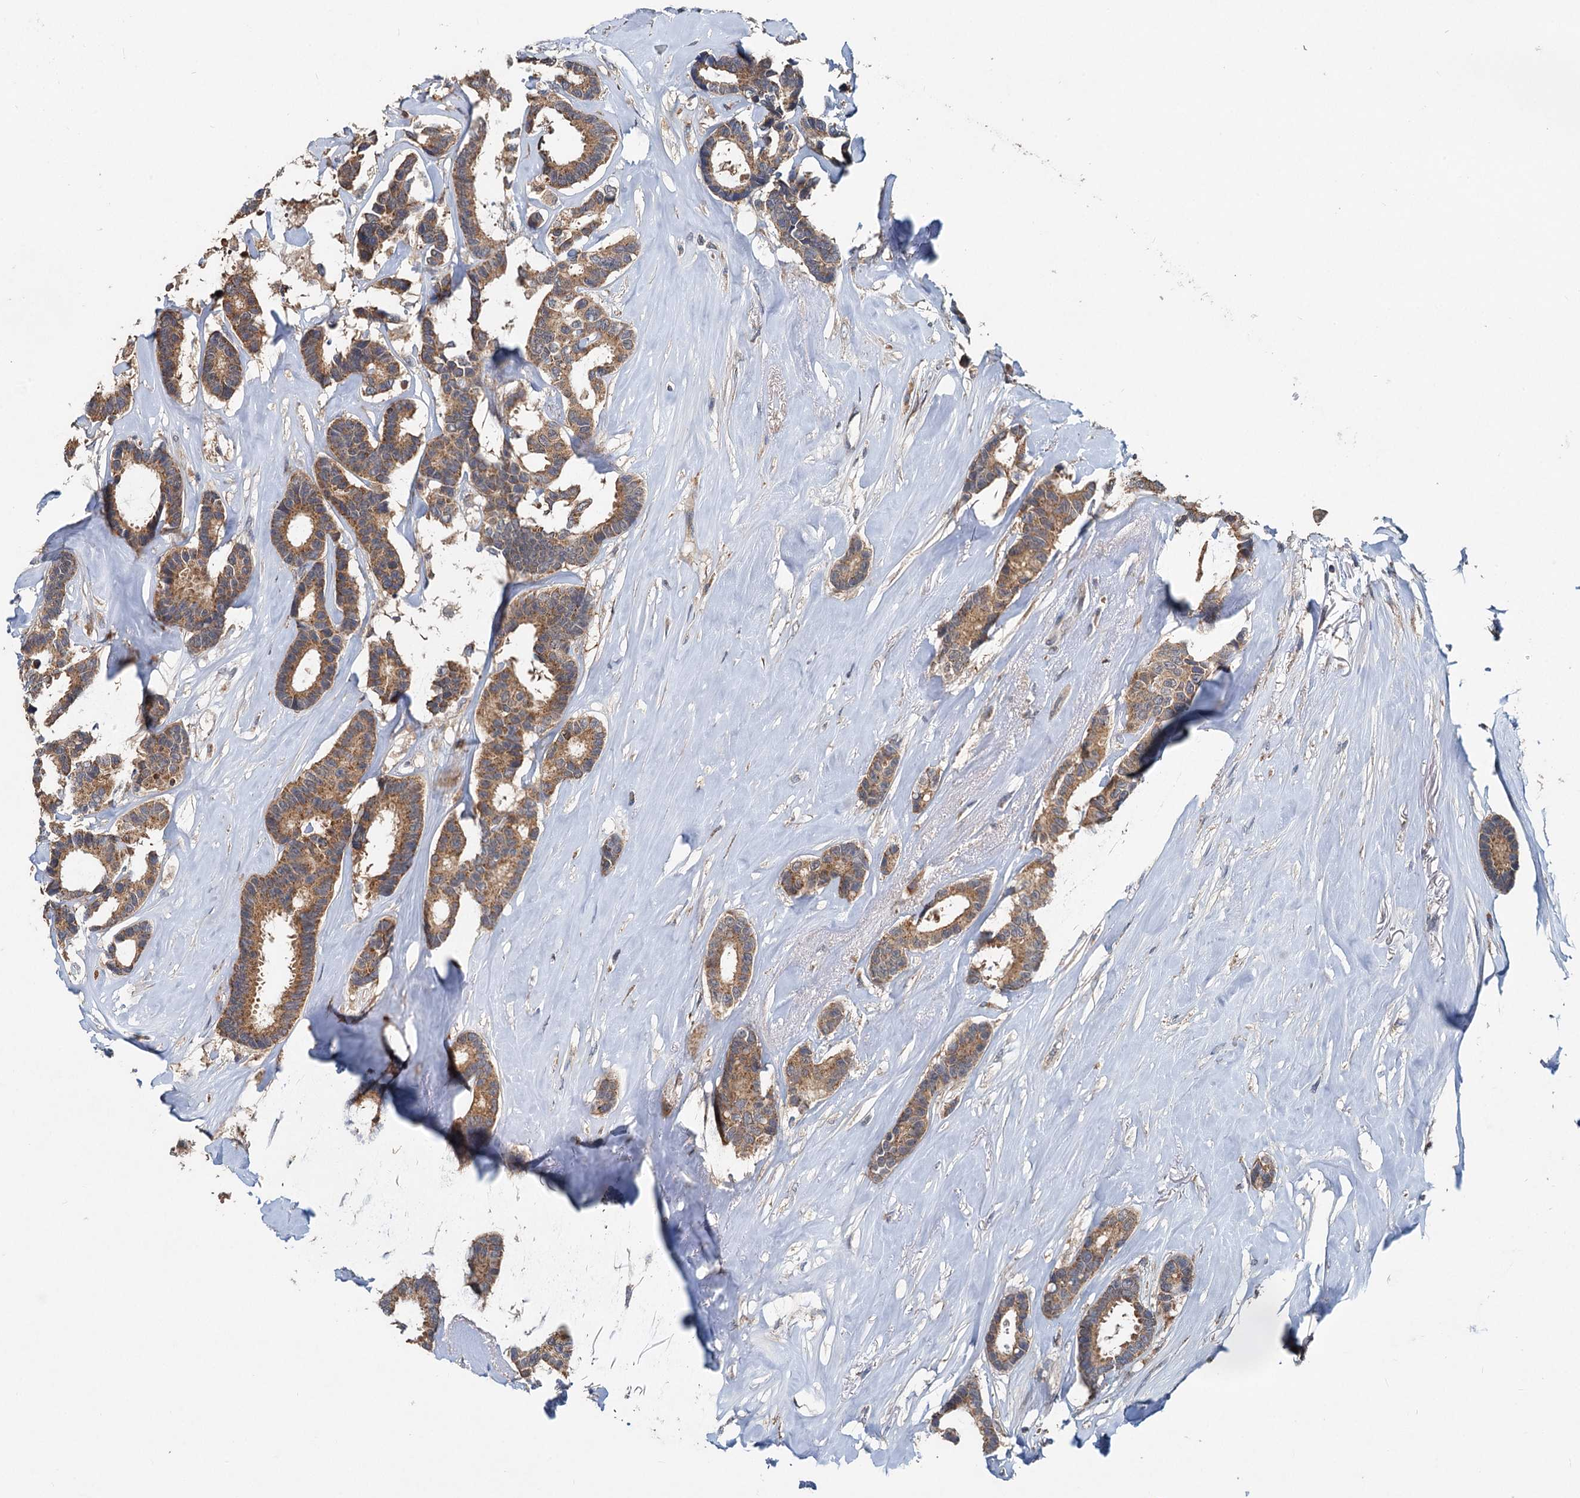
{"staining": {"intensity": "moderate", "quantity": ">75%", "location": "cytoplasmic/membranous"}, "tissue": "breast cancer", "cell_type": "Tumor cells", "image_type": "cancer", "snomed": [{"axis": "morphology", "description": "Duct carcinoma"}, {"axis": "topography", "description": "Breast"}], "caption": "DAB immunohistochemical staining of breast cancer (intraductal carcinoma) demonstrates moderate cytoplasmic/membranous protein positivity in about >75% of tumor cells. (DAB = brown stain, brightfield microscopy at high magnification).", "gene": "OTUB1", "patient": {"sex": "female", "age": 87}}